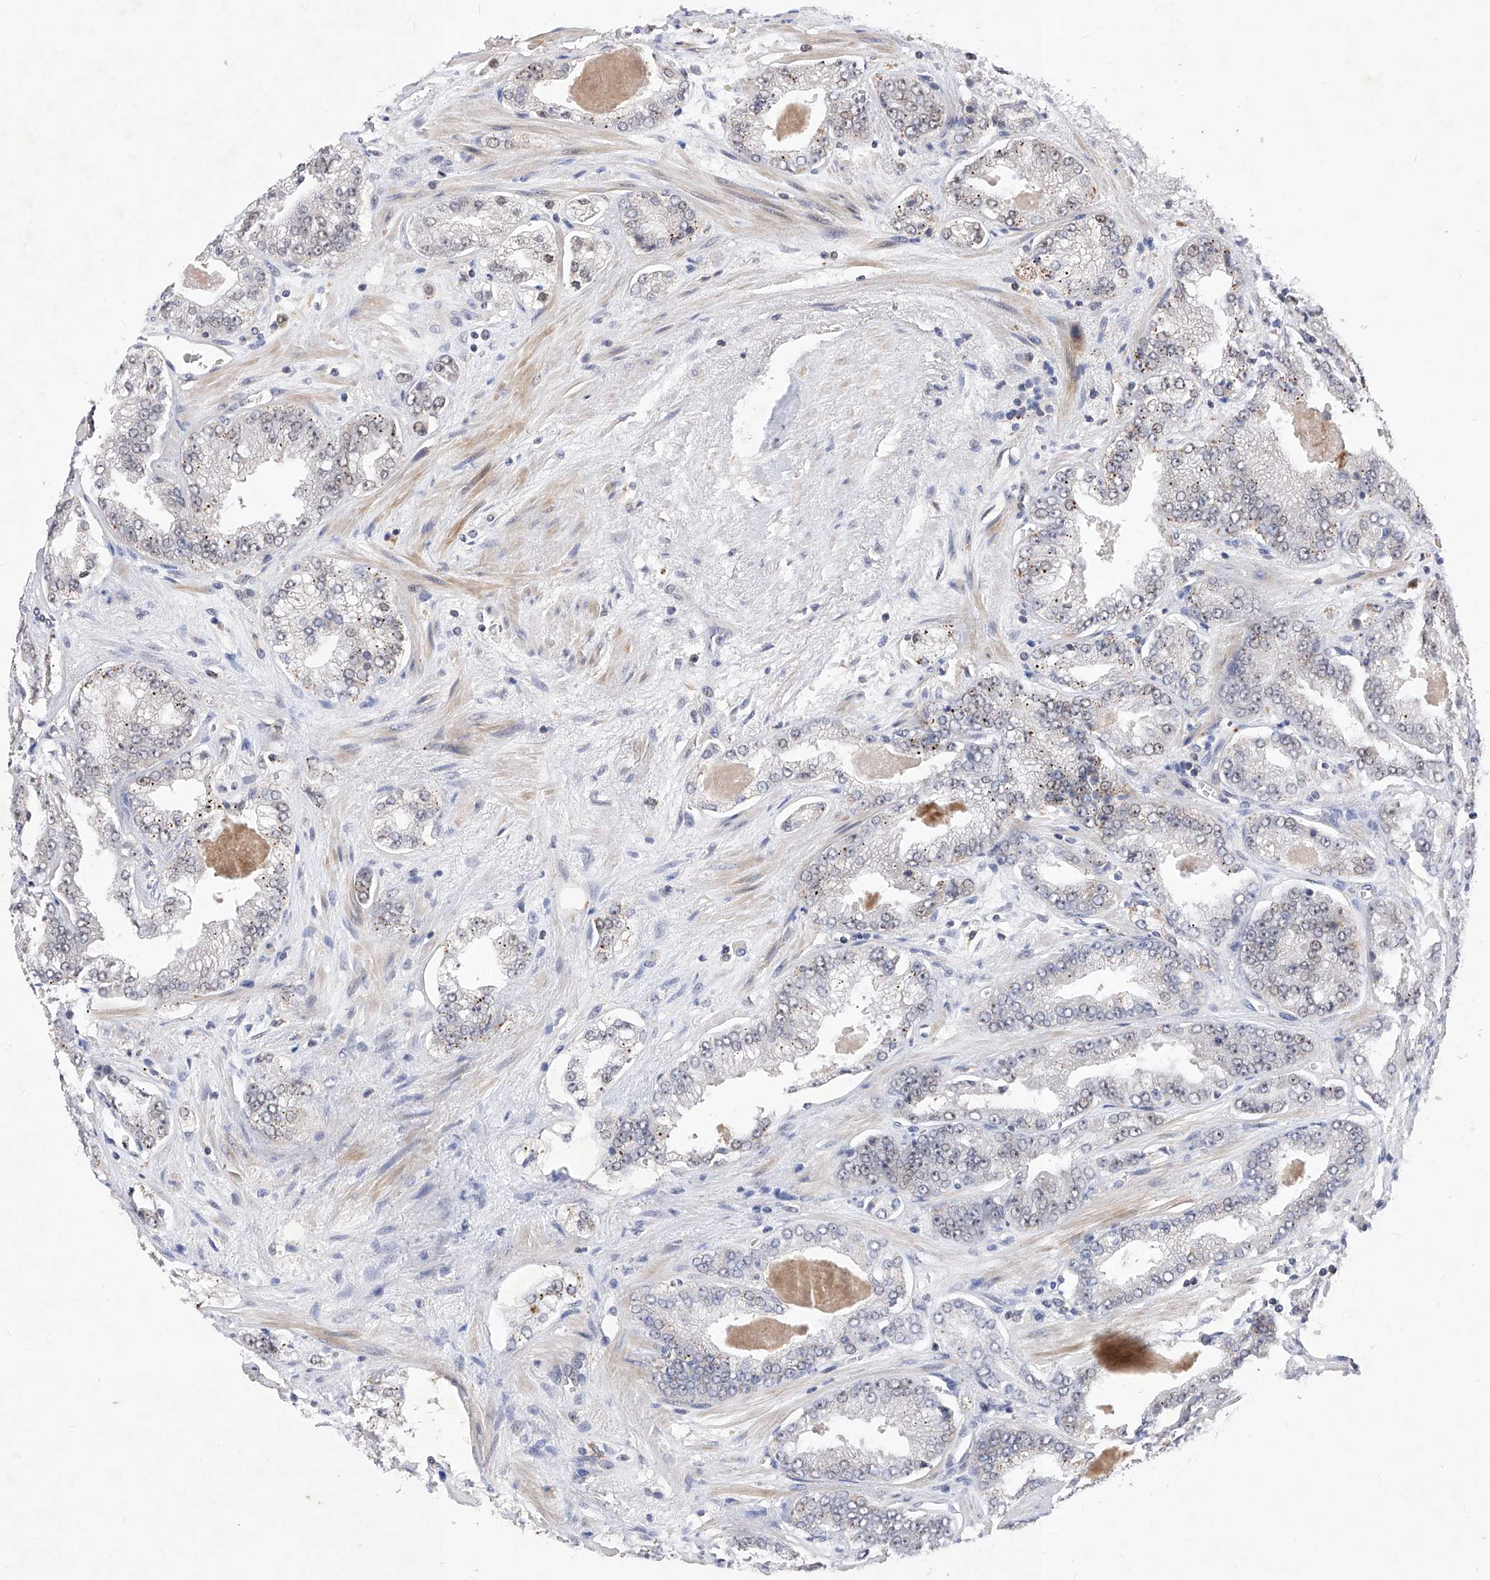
{"staining": {"intensity": "weak", "quantity": "25%-75%", "location": "cytoplasmic/membranous,nuclear"}, "tissue": "prostate cancer", "cell_type": "Tumor cells", "image_type": "cancer", "snomed": [{"axis": "morphology", "description": "Adenocarcinoma, High grade"}, {"axis": "topography", "description": "Prostate"}], "caption": "Immunohistochemical staining of human high-grade adenocarcinoma (prostate) demonstrates low levels of weak cytoplasmic/membranous and nuclear protein positivity in about 25%-75% of tumor cells.", "gene": "LGR4", "patient": {"sex": "male", "age": 71}}